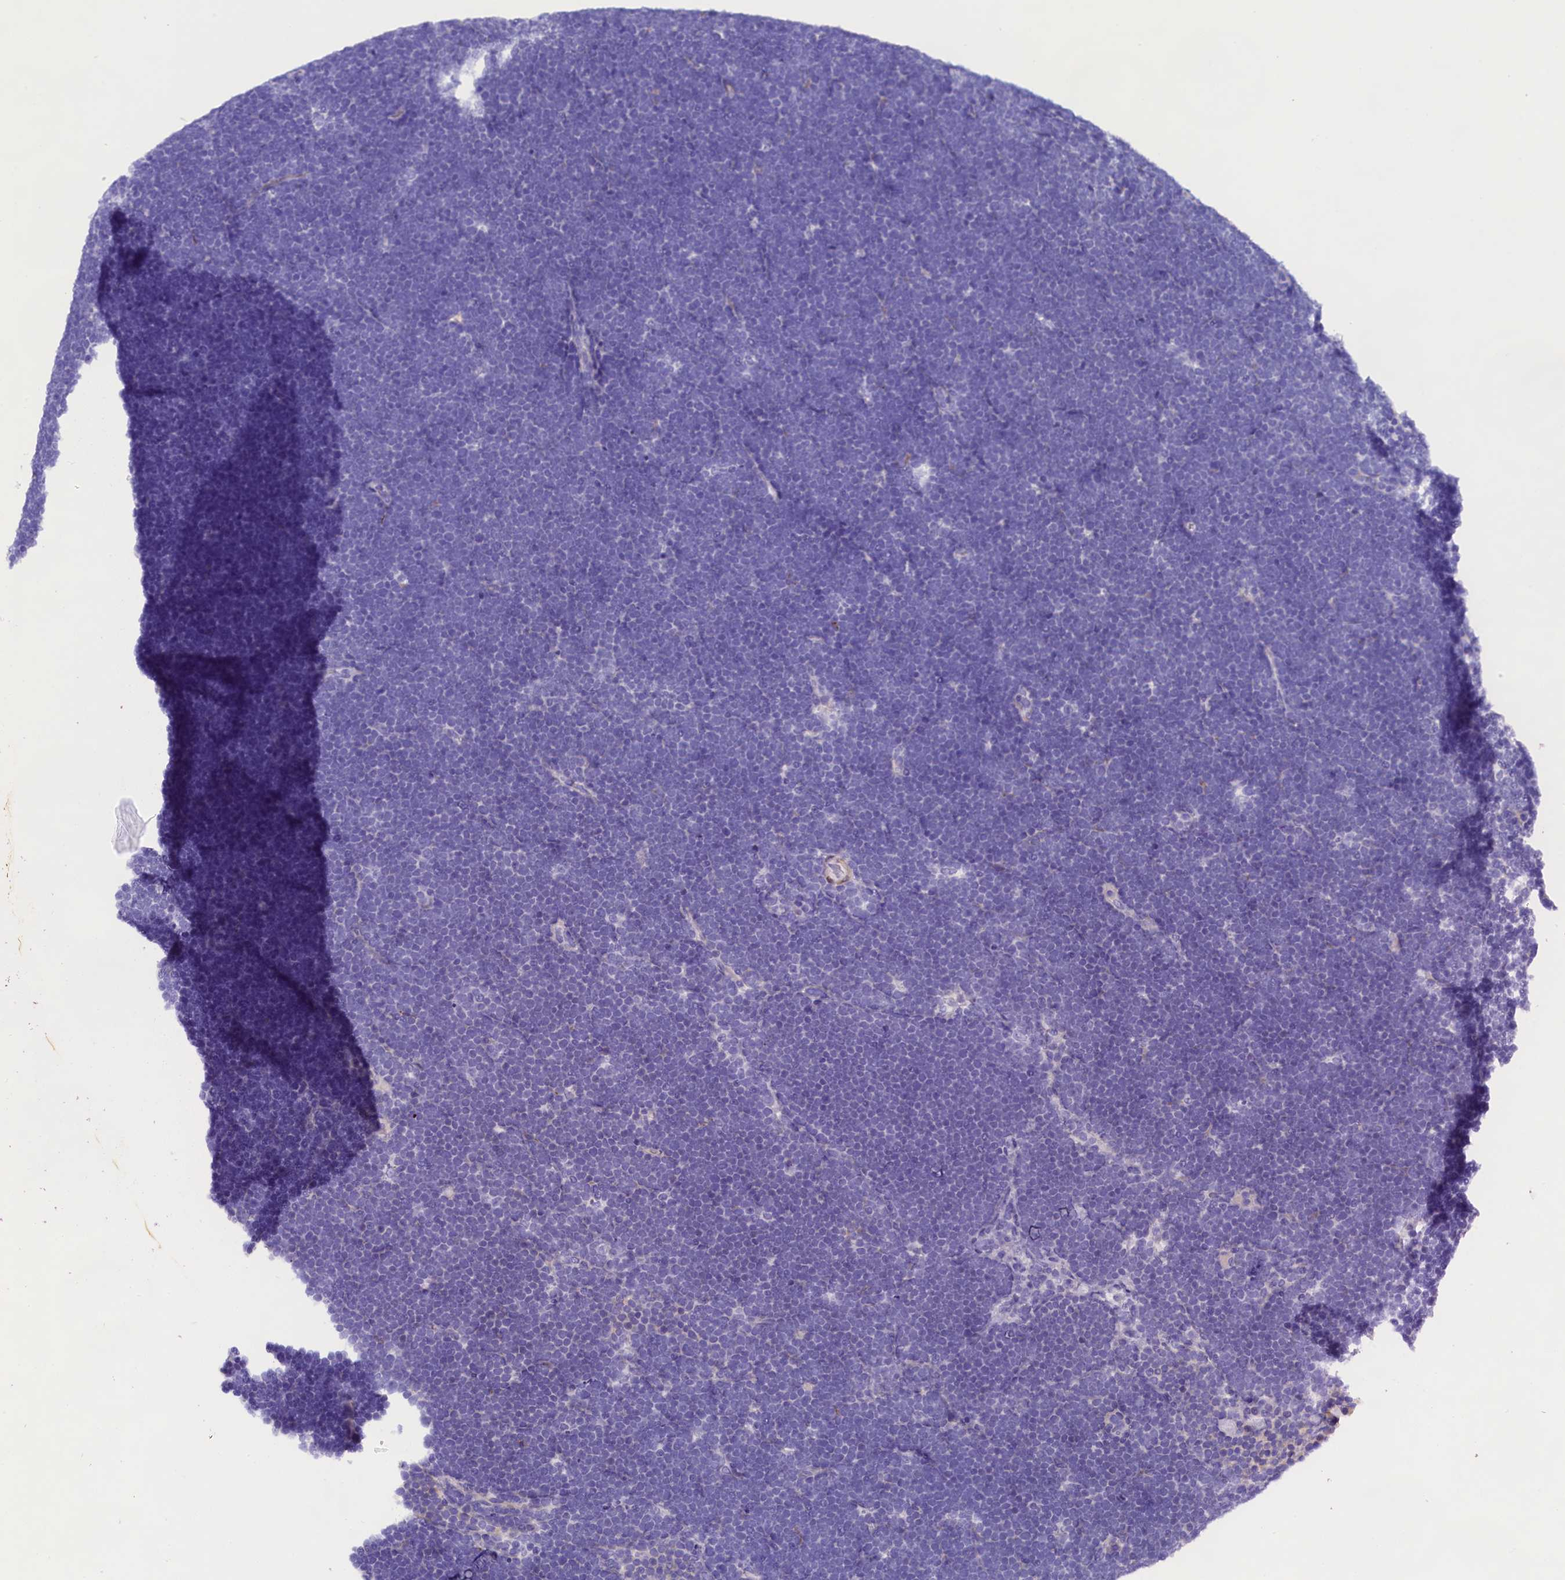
{"staining": {"intensity": "negative", "quantity": "none", "location": "none"}, "tissue": "lymphoma", "cell_type": "Tumor cells", "image_type": "cancer", "snomed": [{"axis": "morphology", "description": "Malignant lymphoma, non-Hodgkin's type, High grade"}, {"axis": "topography", "description": "Lymph node"}], "caption": "This histopathology image is of malignant lymphoma, non-Hodgkin's type (high-grade) stained with immunohistochemistry to label a protein in brown with the nuclei are counter-stained blue. There is no expression in tumor cells.", "gene": "SOD3", "patient": {"sex": "male", "age": 13}}